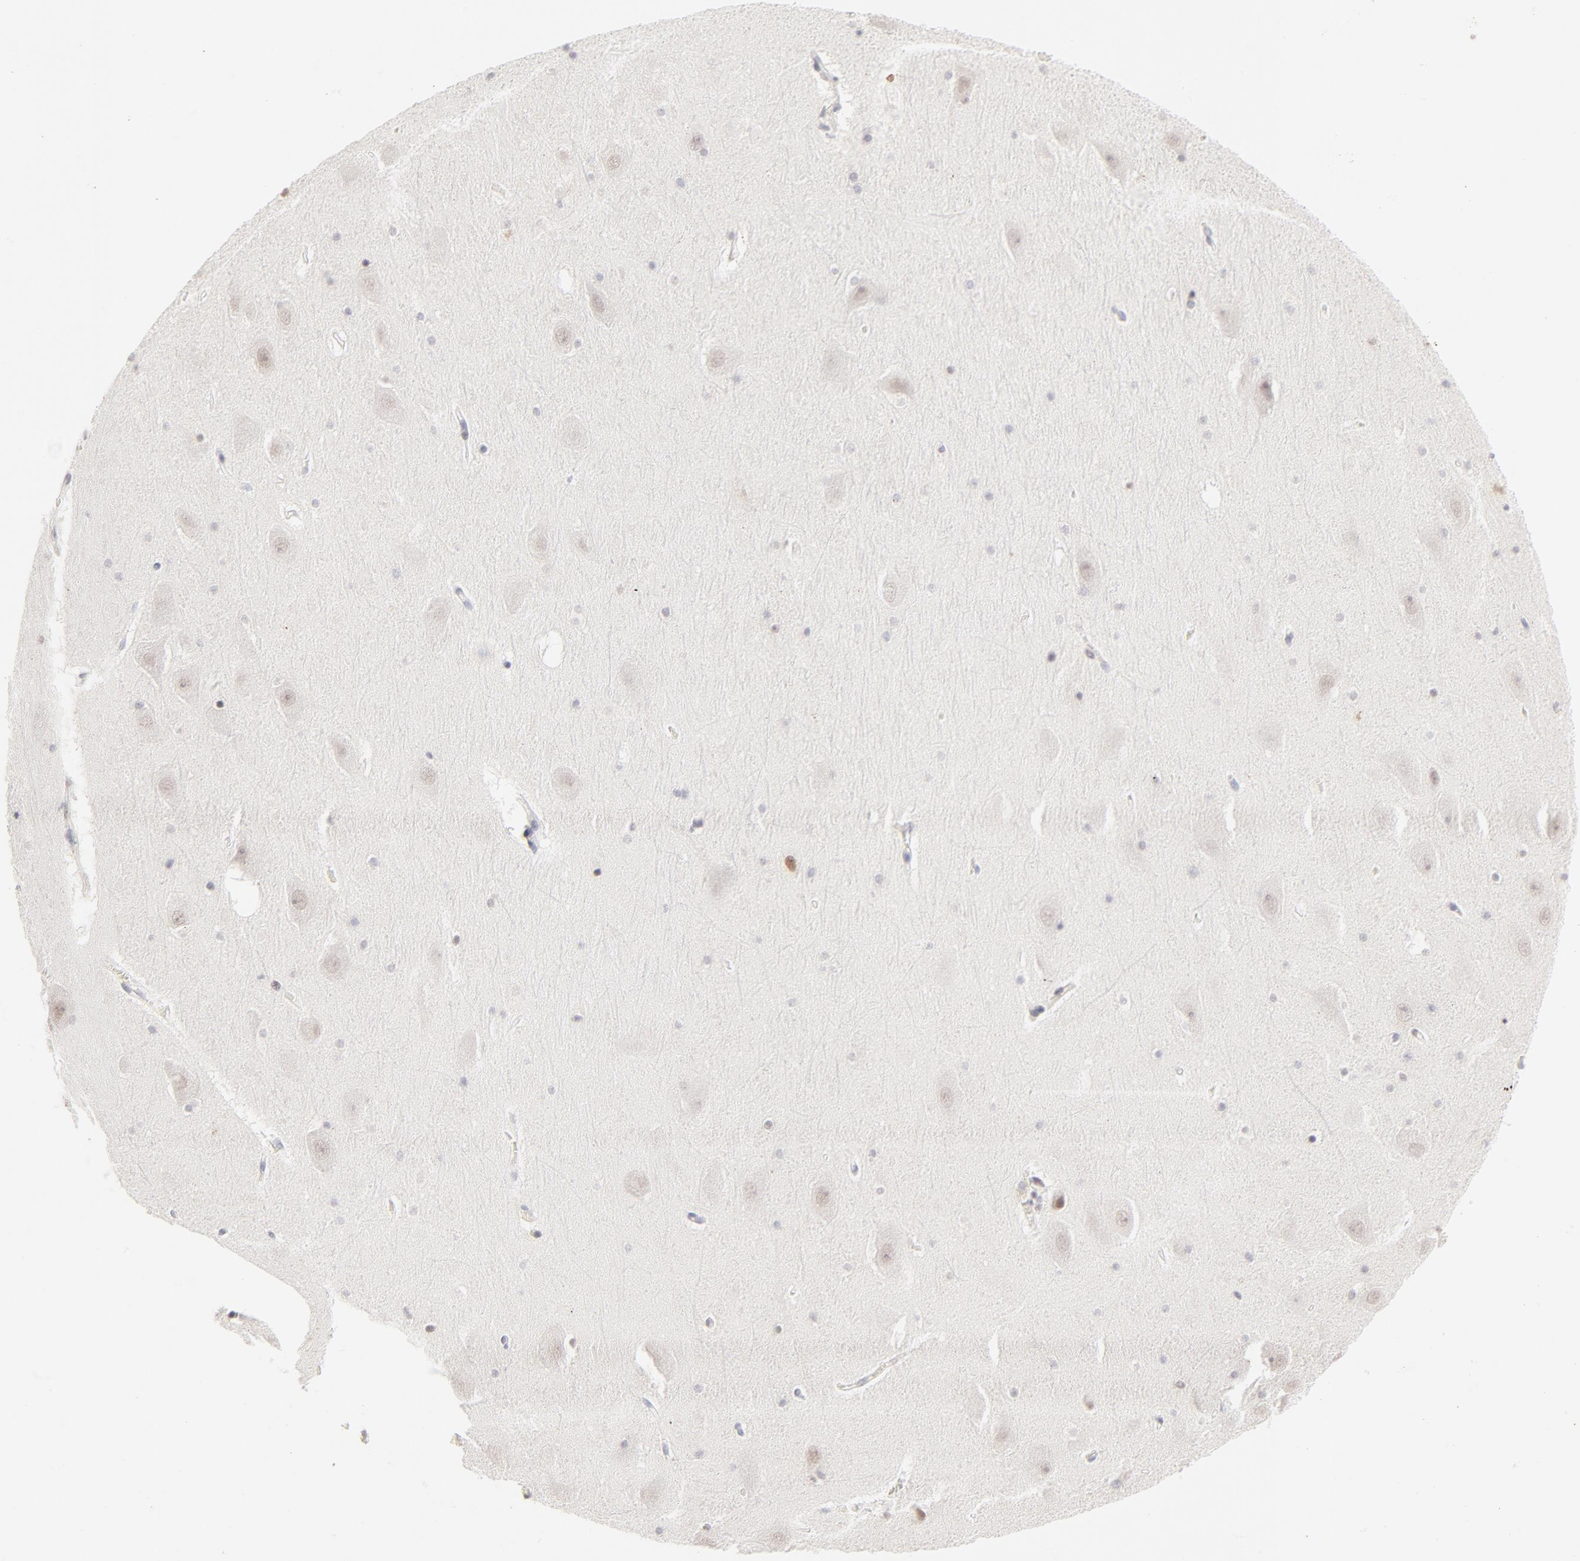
{"staining": {"intensity": "weak", "quantity": "<25%", "location": "nuclear"}, "tissue": "hippocampus", "cell_type": "Glial cells", "image_type": "normal", "snomed": [{"axis": "morphology", "description": "Normal tissue, NOS"}, {"axis": "topography", "description": "Hippocampus"}], "caption": "Glial cells show no significant staining in normal hippocampus.", "gene": "PBX1", "patient": {"sex": "male", "age": 45}}